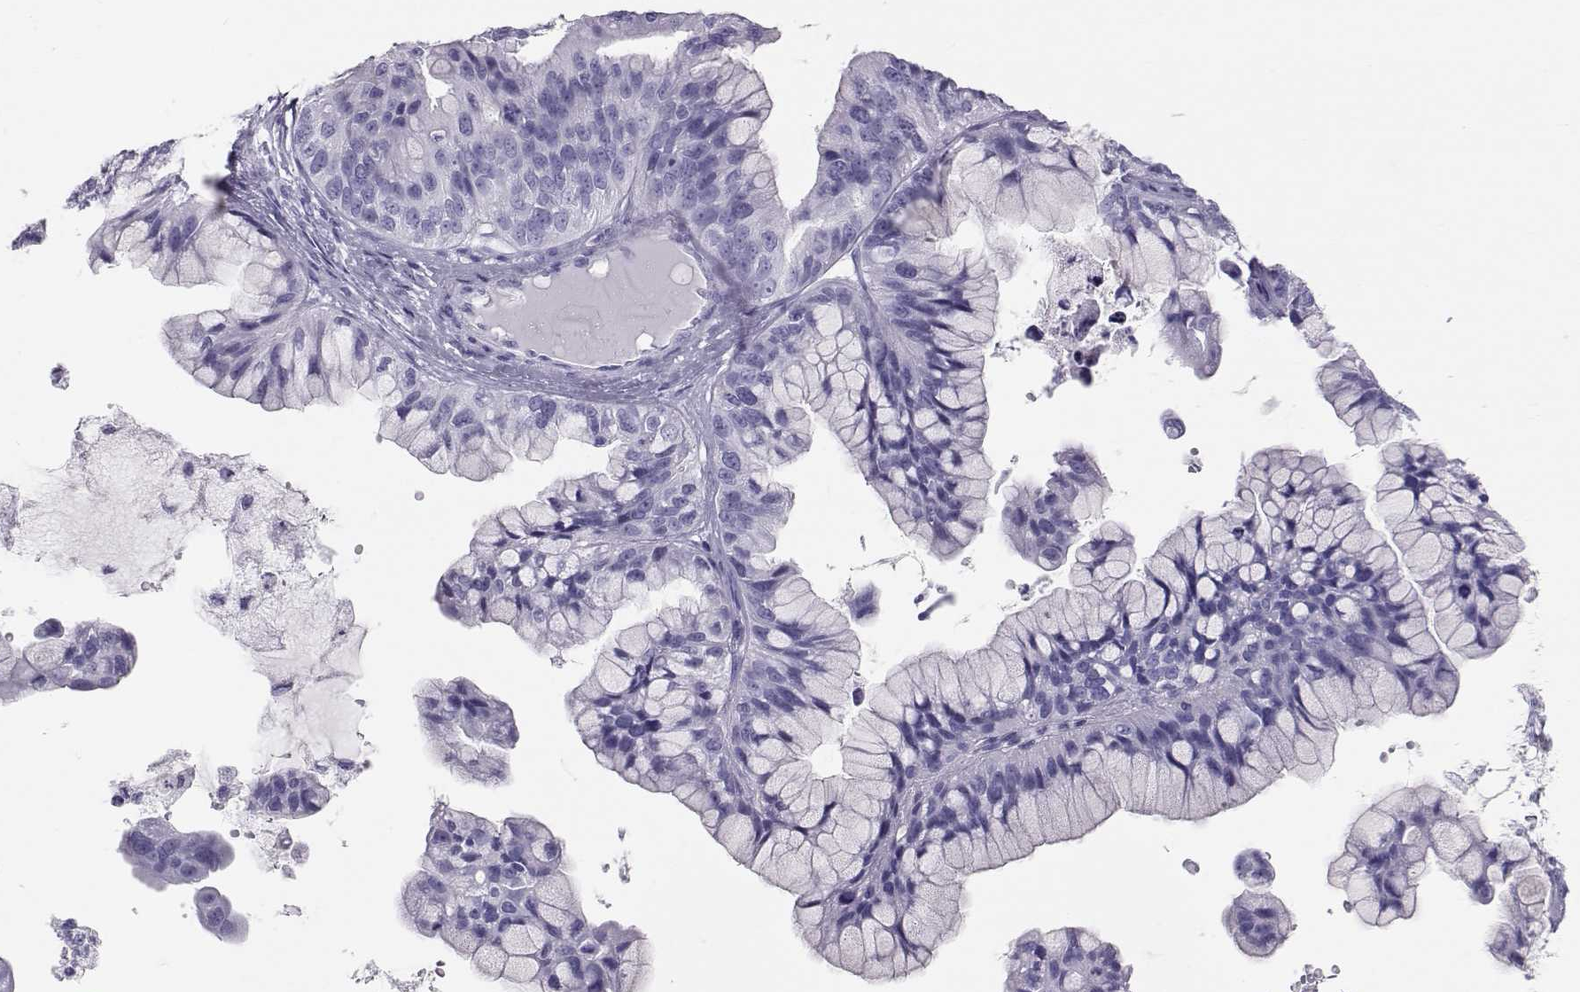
{"staining": {"intensity": "negative", "quantity": "none", "location": "none"}, "tissue": "ovarian cancer", "cell_type": "Tumor cells", "image_type": "cancer", "snomed": [{"axis": "morphology", "description": "Cystadenocarcinoma, mucinous, NOS"}, {"axis": "topography", "description": "Ovary"}], "caption": "Protein analysis of mucinous cystadenocarcinoma (ovarian) shows no significant expression in tumor cells.", "gene": "RD3", "patient": {"sex": "female", "age": 76}}